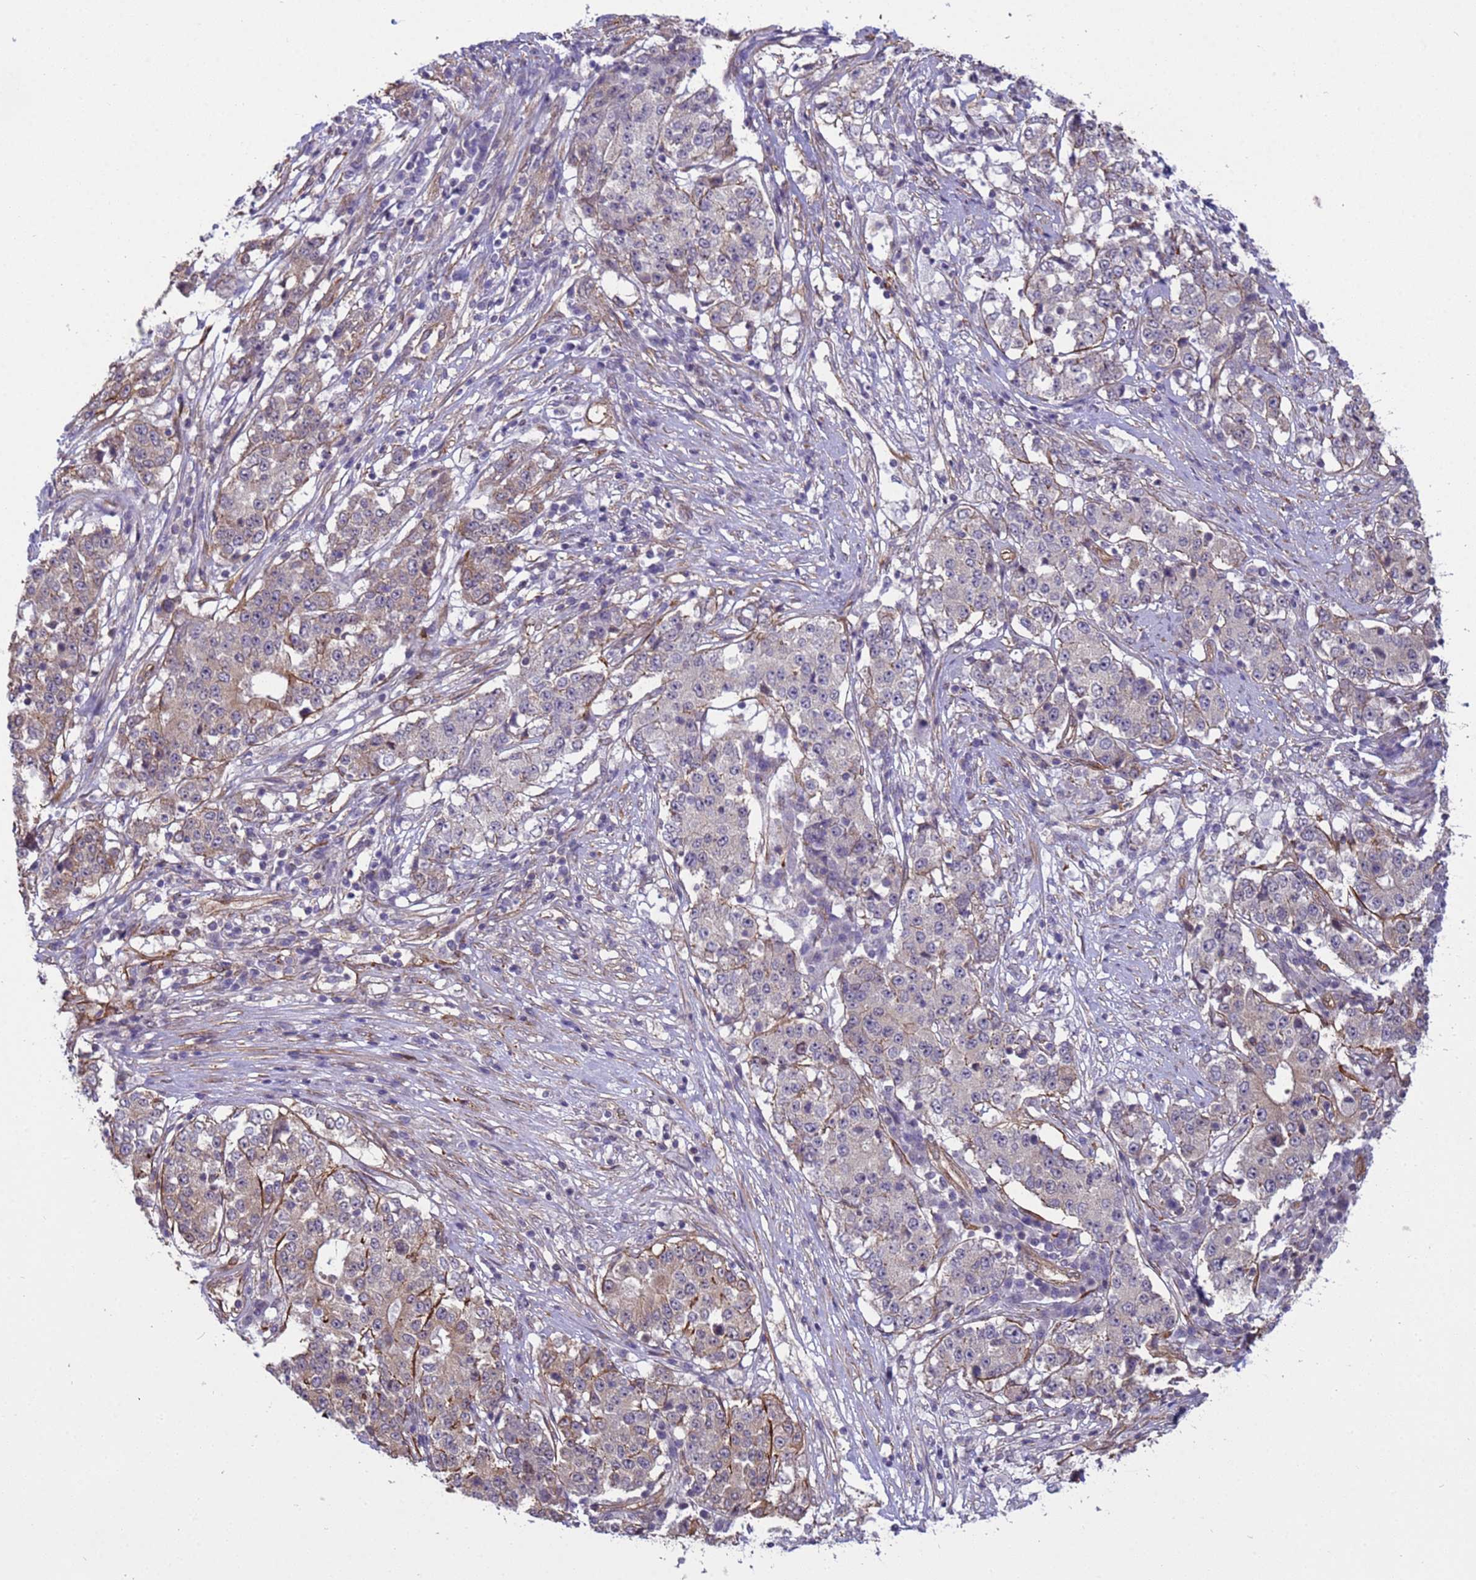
{"staining": {"intensity": "weak", "quantity": "<25%", "location": "cytoplasmic/membranous"}, "tissue": "stomach cancer", "cell_type": "Tumor cells", "image_type": "cancer", "snomed": [{"axis": "morphology", "description": "Adenocarcinoma, NOS"}, {"axis": "topography", "description": "Stomach"}], "caption": "The photomicrograph exhibits no staining of tumor cells in adenocarcinoma (stomach).", "gene": "ITGB4", "patient": {"sex": "male", "age": 59}}